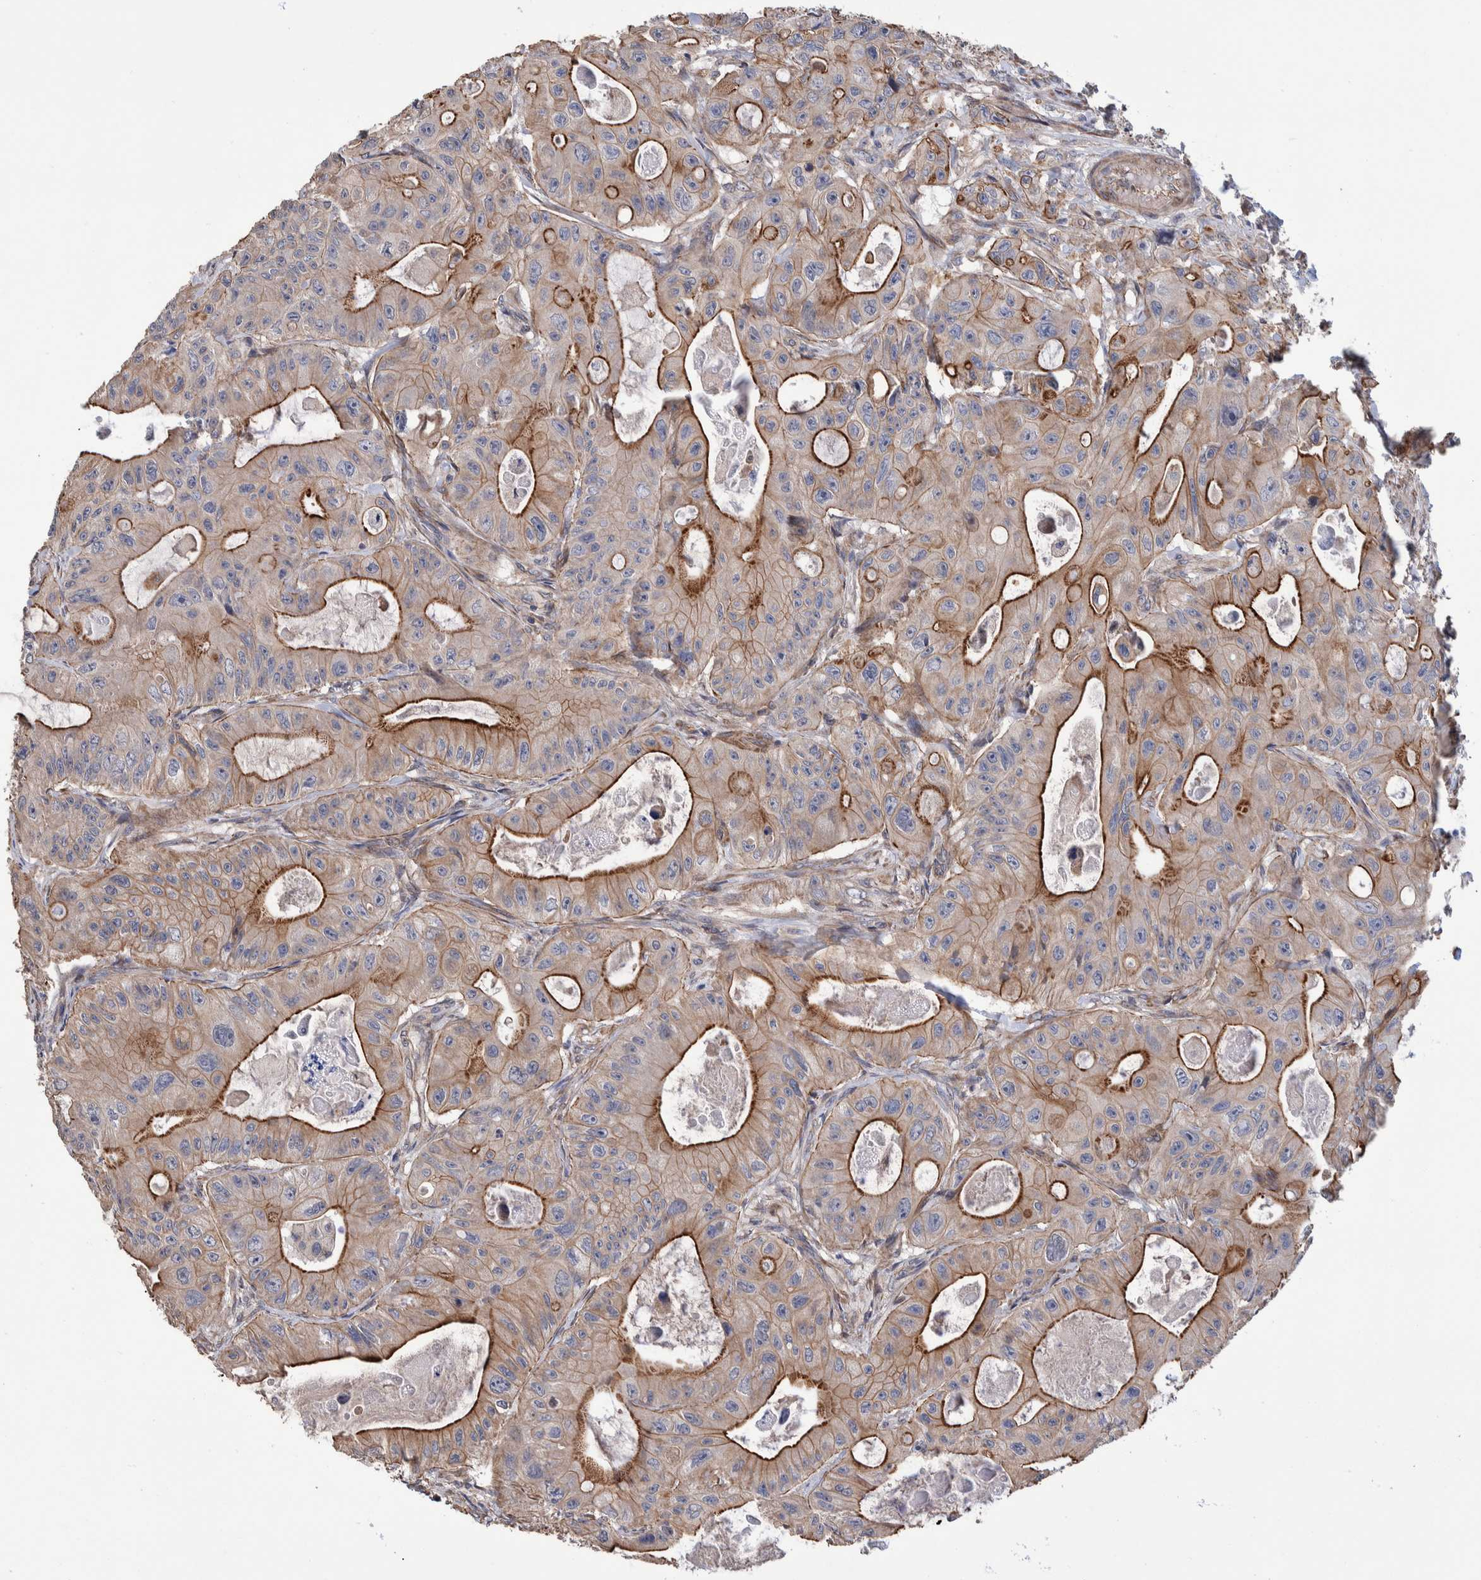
{"staining": {"intensity": "strong", "quantity": "25%-75%", "location": "cytoplasmic/membranous"}, "tissue": "colorectal cancer", "cell_type": "Tumor cells", "image_type": "cancer", "snomed": [{"axis": "morphology", "description": "Adenocarcinoma, NOS"}, {"axis": "topography", "description": "Colon"}], "caption": "A brown stain labels strong cytoplasmic/membranous staining of a protein in human colorectal cancer (adenocarcinoma) tumor cells.", "gene": "SLC45A4", "patient": {"sex": "female", "age": 46}}